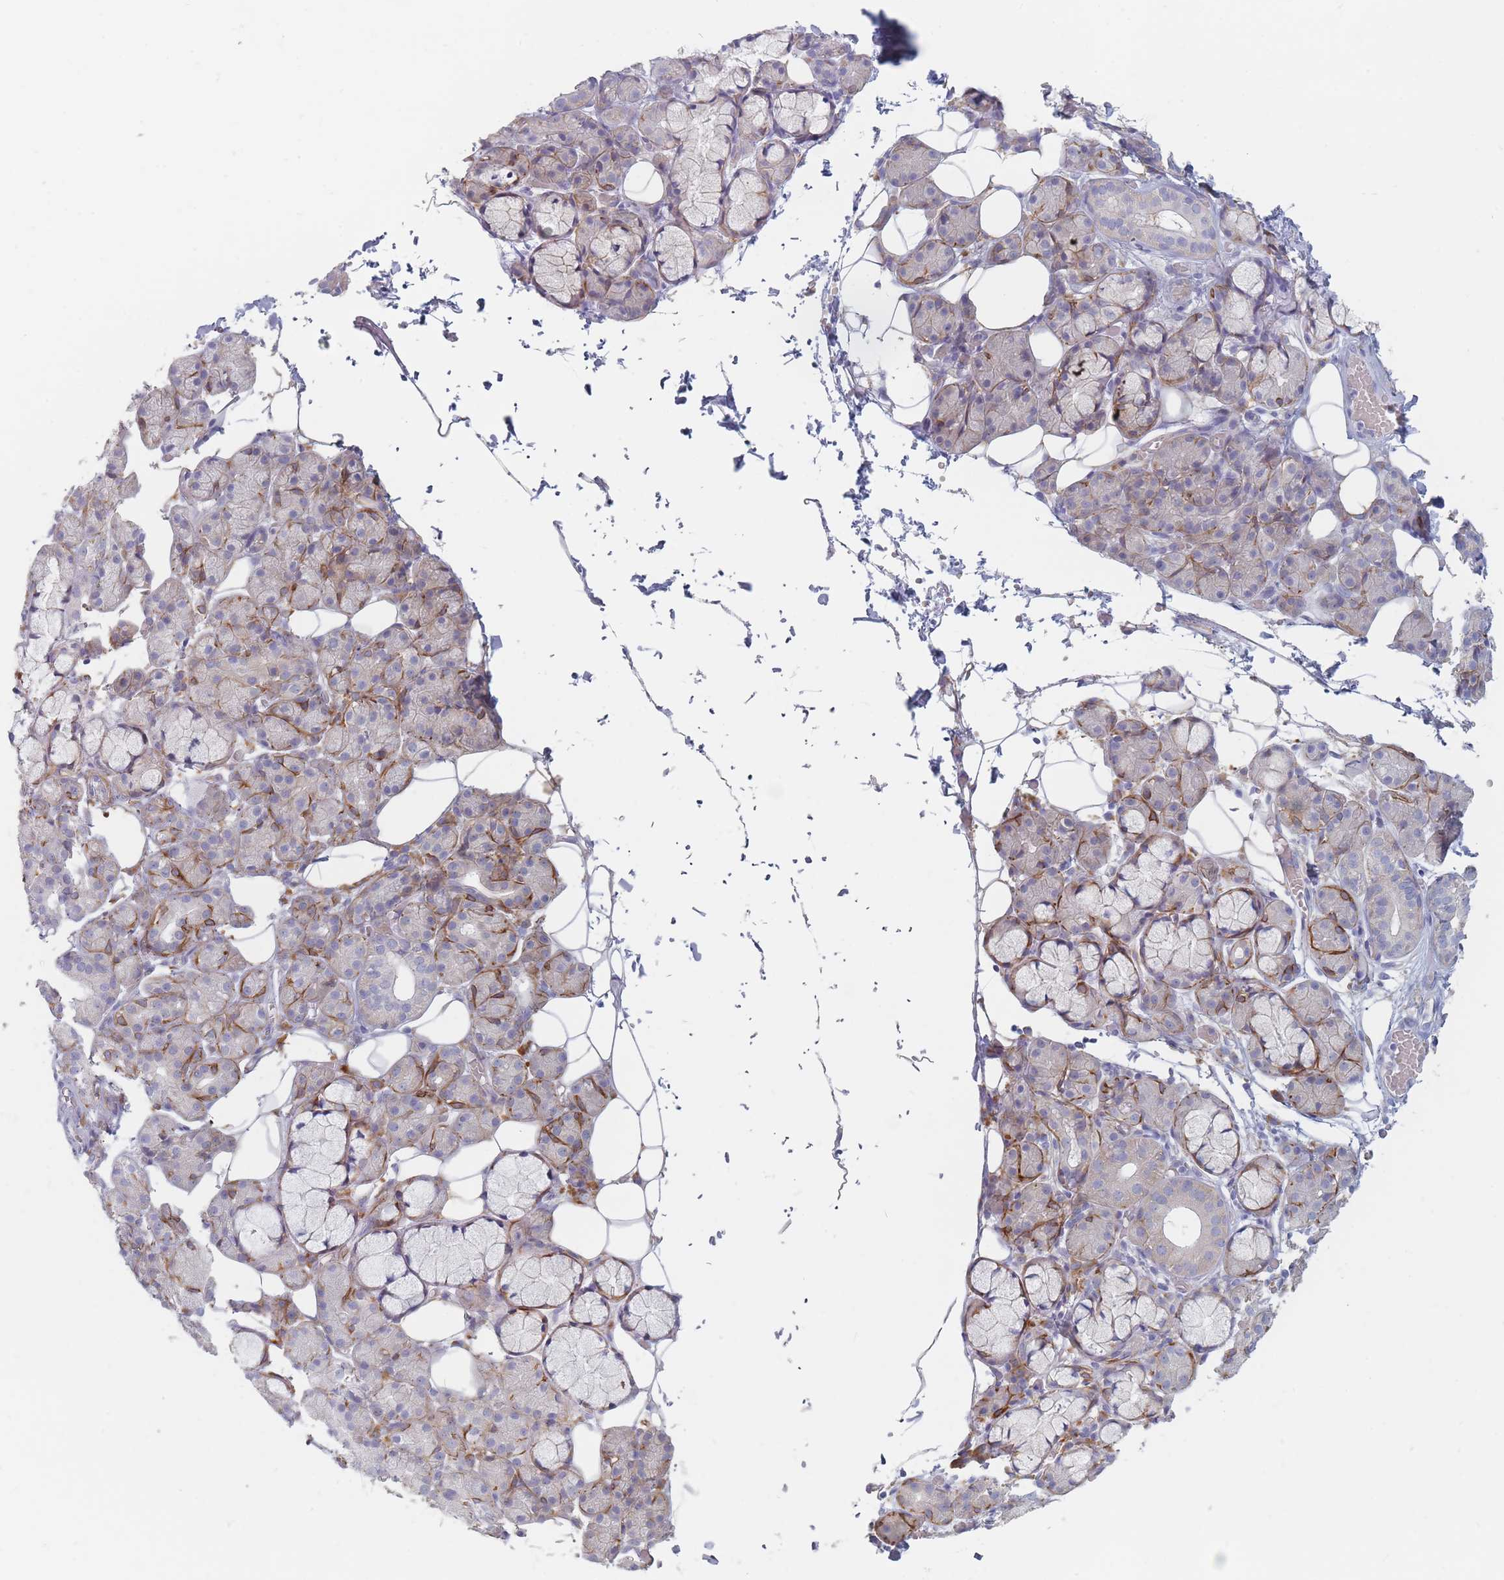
{"staining": {"intensity": "weak", "quantity": "<25%", "location": "cytoplasmic/membranous"}, "tissue": "salivary gland", "cell_type": "Glandular cells", "image_type": "normal", "snomed": [{"axis": "morphology", "description": "Normal tissue, NOS"}, {"axis": "topography", "description": "Salivary gland"}], "caption": "This is a image of immunohistochemistry (IHC) staining of normal salivary gland, which shows no positivity in glandular cells.", "gene": "ERBIN", "patient": {"sex": "male", "age": 63}}